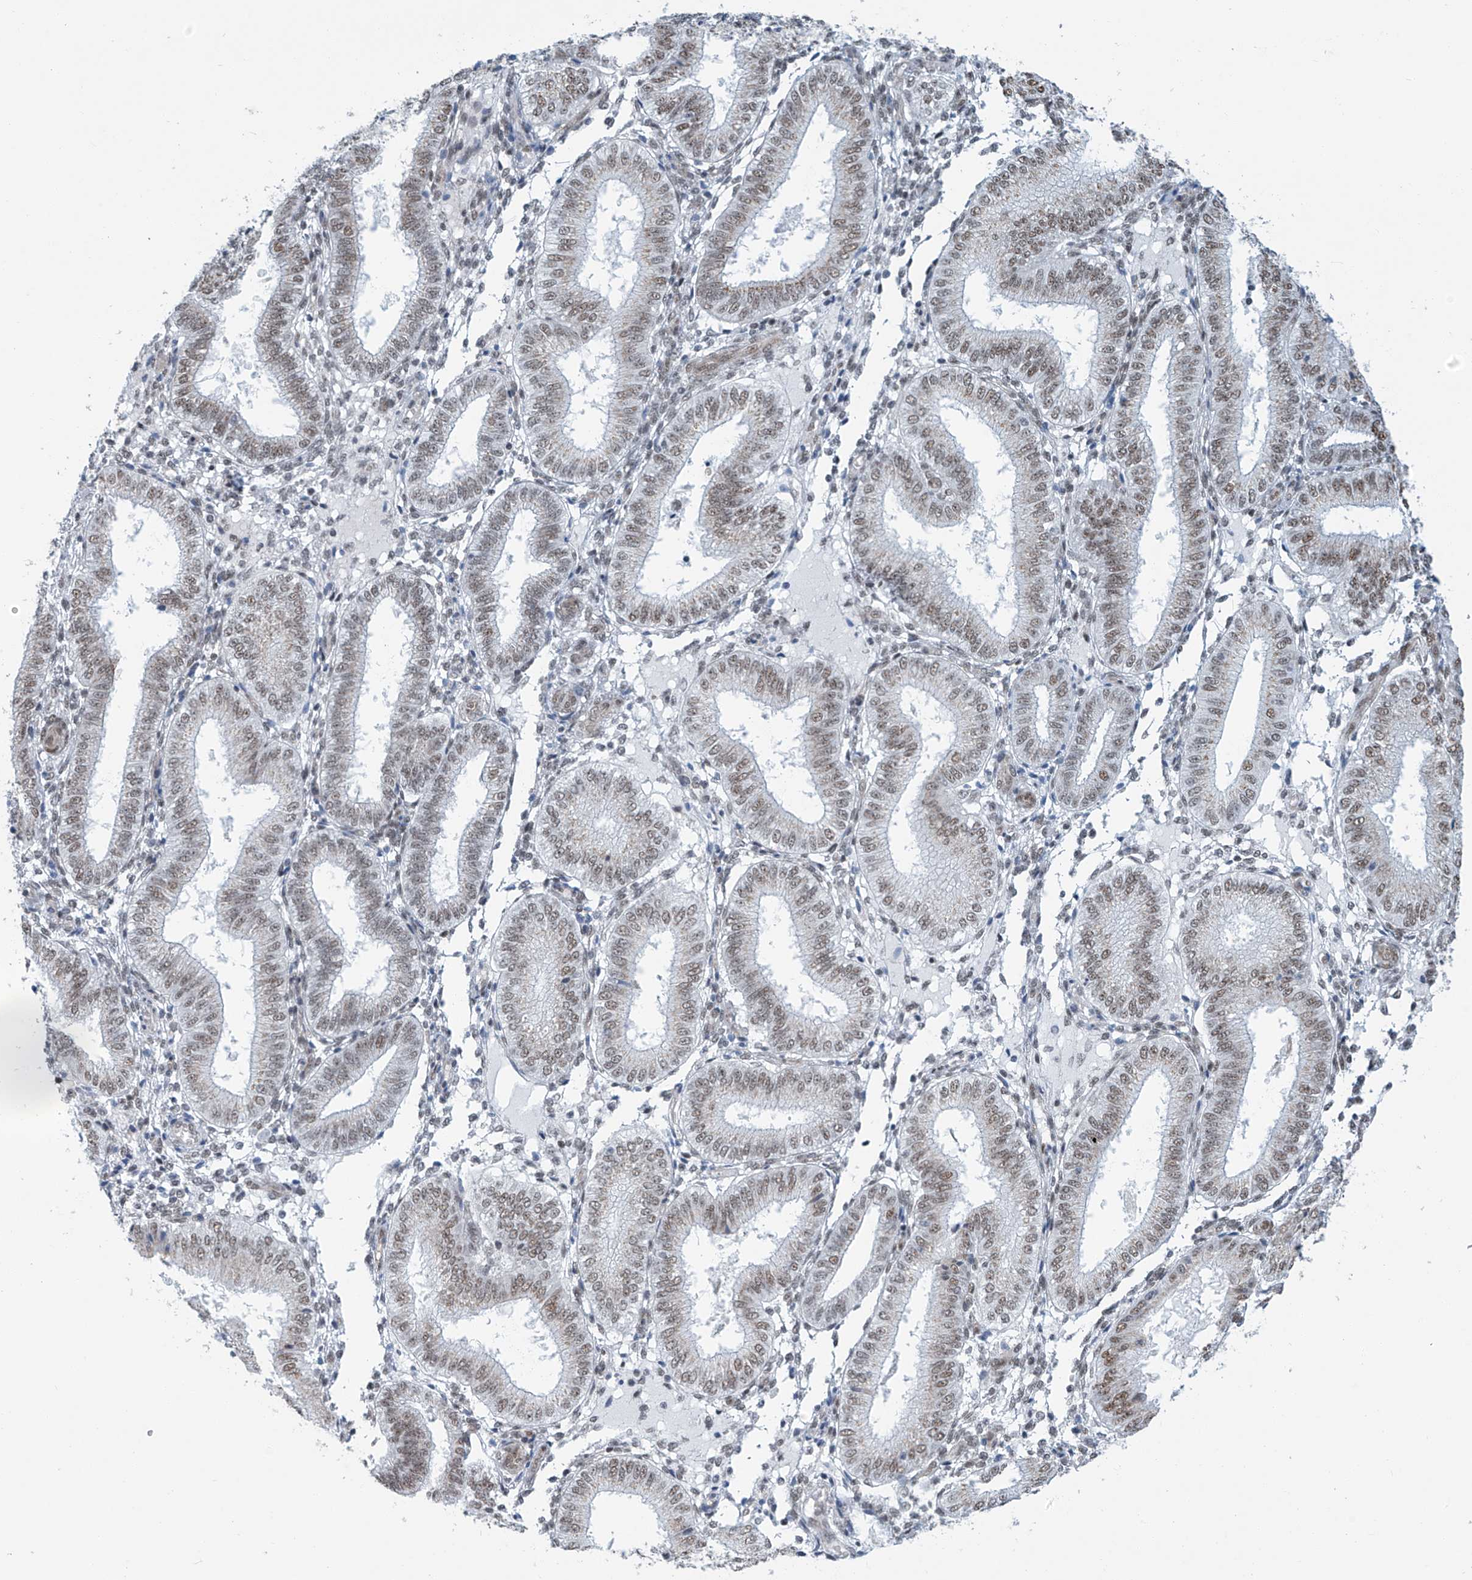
{"staining": {"intensity": "negative", "quantity": "none", "location": "none"}, "tissue": "endometrium", "cell_type": "Cells in endometrial stroma", "image_type": "normal", "snomed": [{"axis": "morphology", "description": "Normal tissue, NOS"}, {"axis": "topography", "description": "Endometrium"}], "caption": "This is a histopathology image of immunohistochemistry staining of benign endometrium, which shows no positivity in cells in endometrial stroma.", "gene": "ENSG00000257390", "patient": {"sex": "female", "age": 39}}